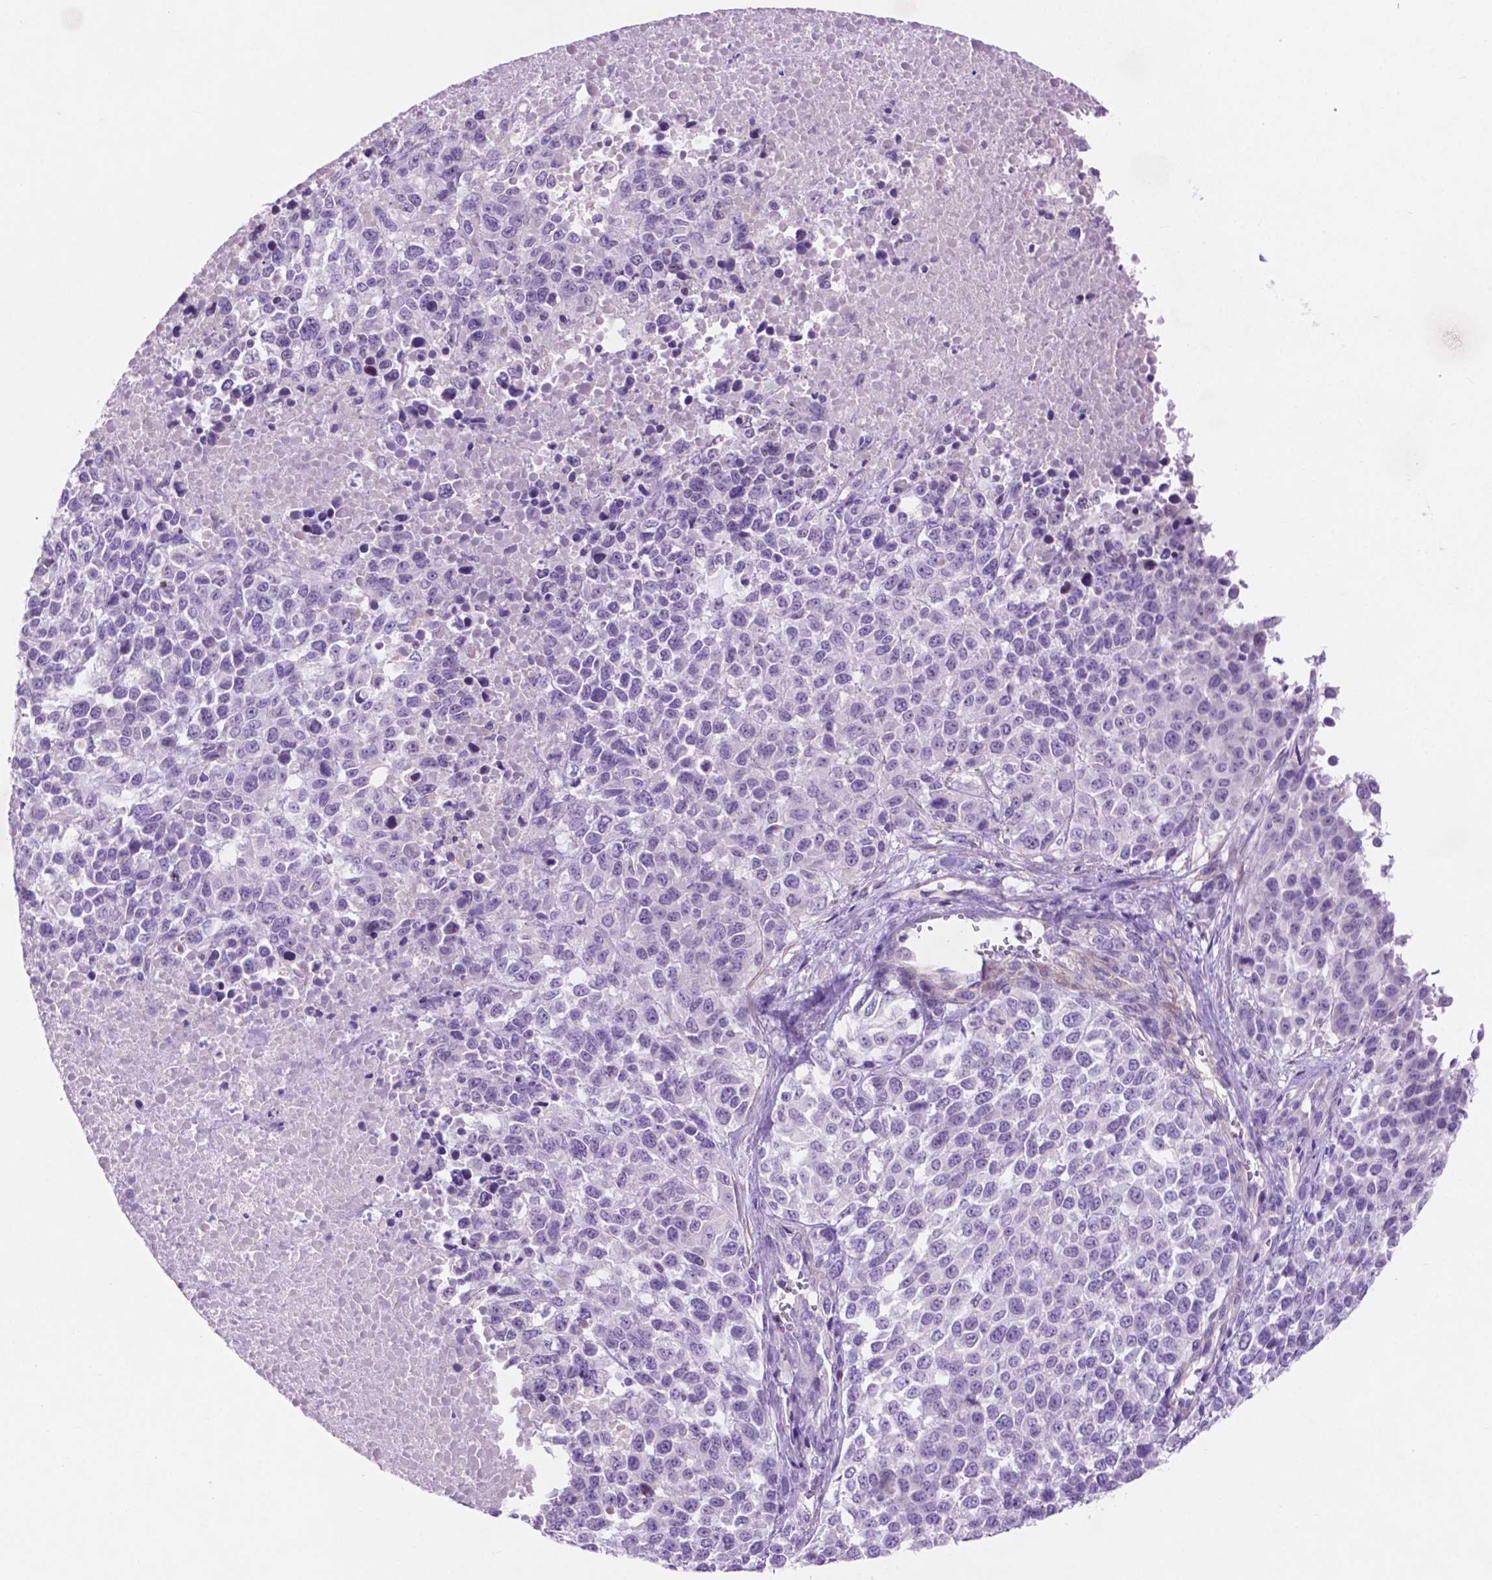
{"staining": {"intensity": "negative", "quantity": "none", "location": "none"}, "tissue": "melanoma", "cell_type": "Tumor cells", "image_type": "cancer", "snomed": [{"axis": "morphology", "description": "Malignant melanoma, Metastatic site"}, {"axis": "topography", "description": "Skin"}], "caption": "IHC micrograph of malignant melanoma (metastatic site) stained for a protein (brown), which exhibits no staining in tumor cells.", "gene": "ASPG", "patient": {"sex": "male", "age": 84}}